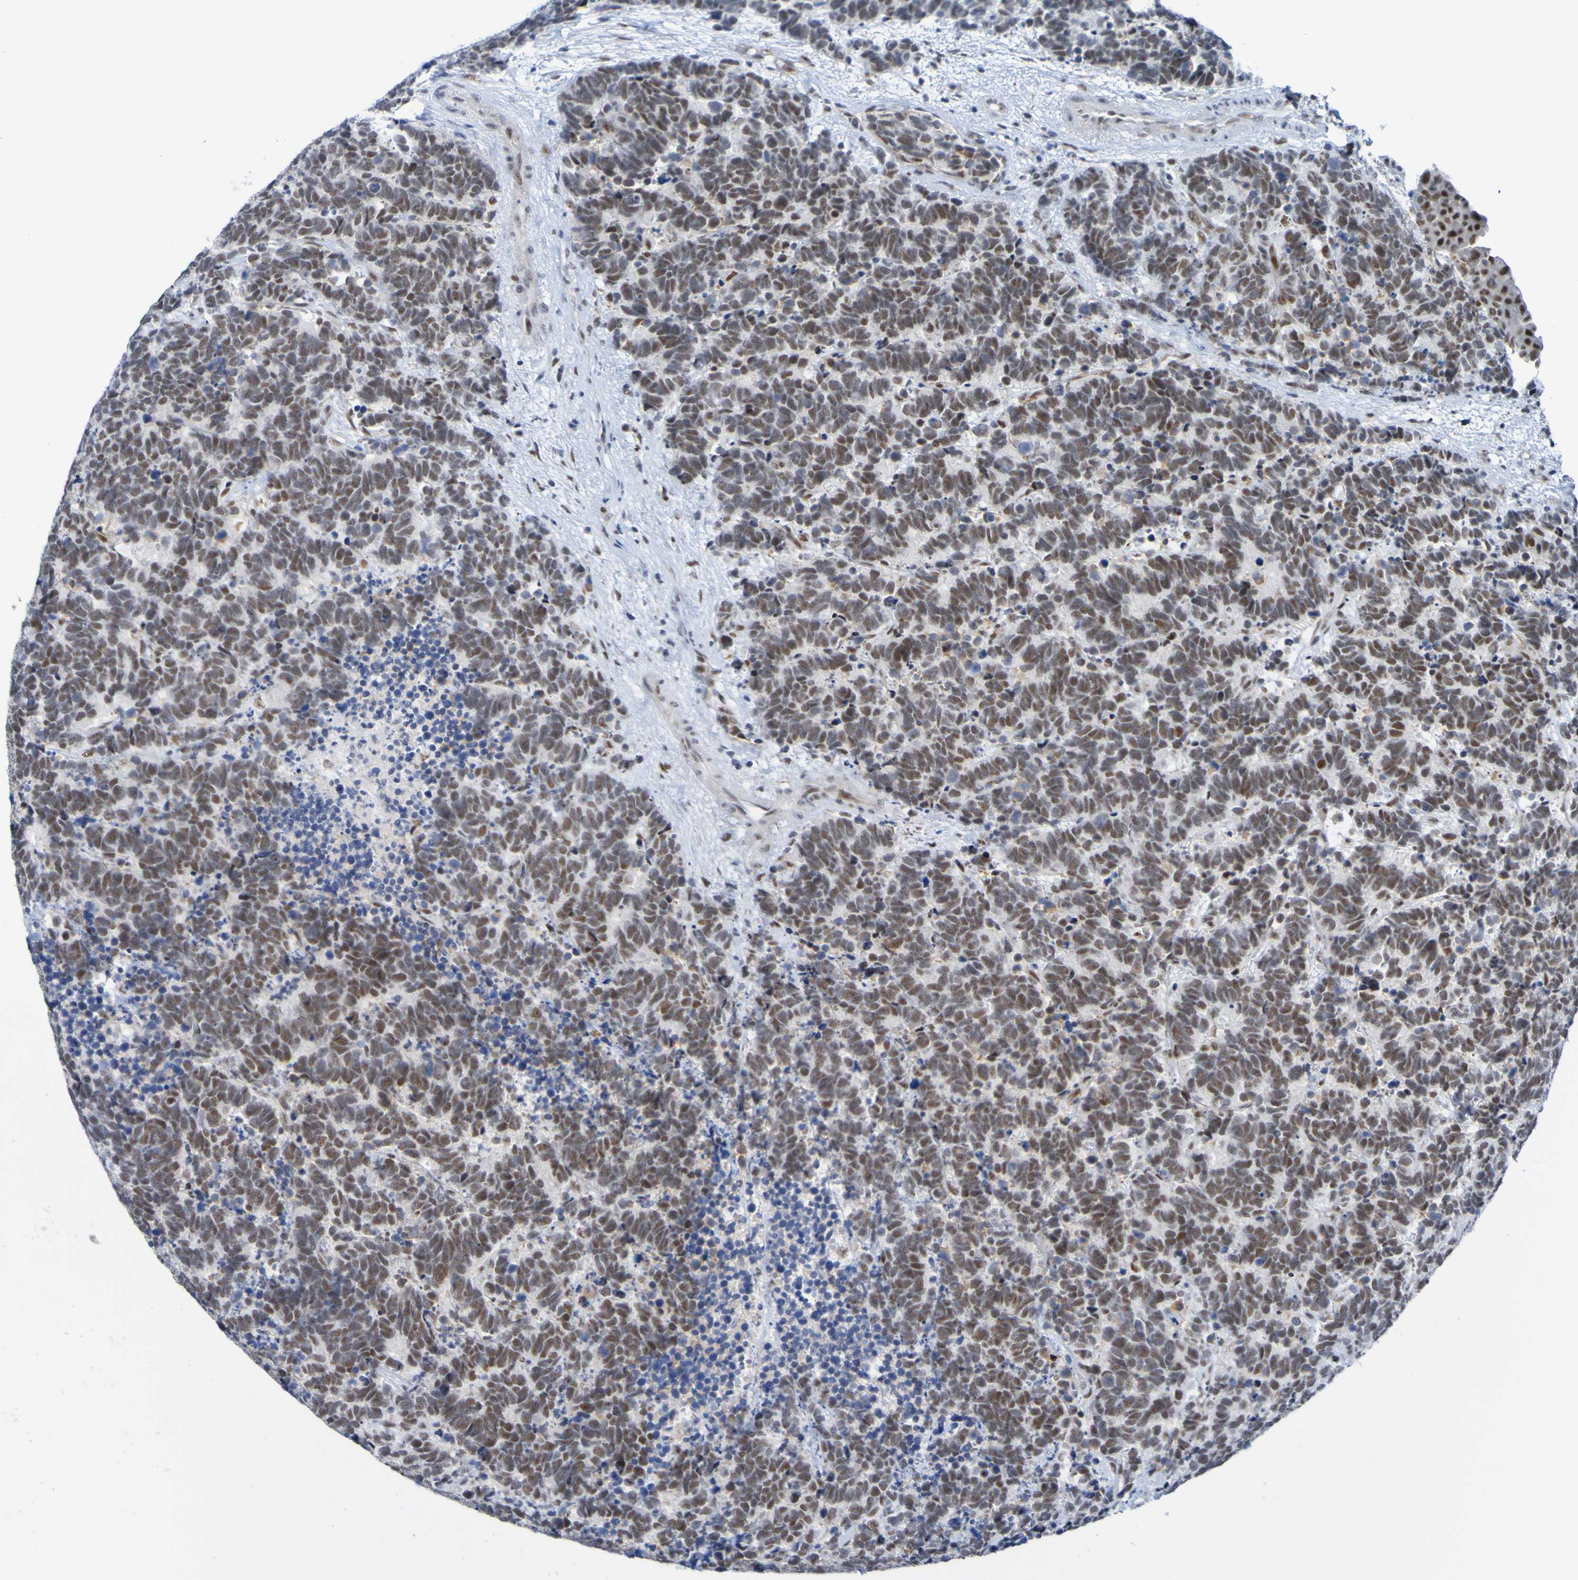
{"staining": {"intensity": "moderate", "quantity": ">75%", "location": "nuclear"}, "tissue": "carcinoid", "cell_type": "Tumor cells", "image_type": "cancer", "snomed": [{"axis": "morphology", "description": "Carcinoma, NOS"}, {"axis": "morphology", "description": "Carcinoid, malignant, NOS"}, {"axis": "topography", "description": "Urinary bladder"}], "caption": "Tumor cells reveal medium levels of moderate nuclear expression in approximately >75% of cells in carcinoid. Nuclei are stained in blue.", "gene": "CDC5L", "patient": {"sex": "male", "age": 57}}